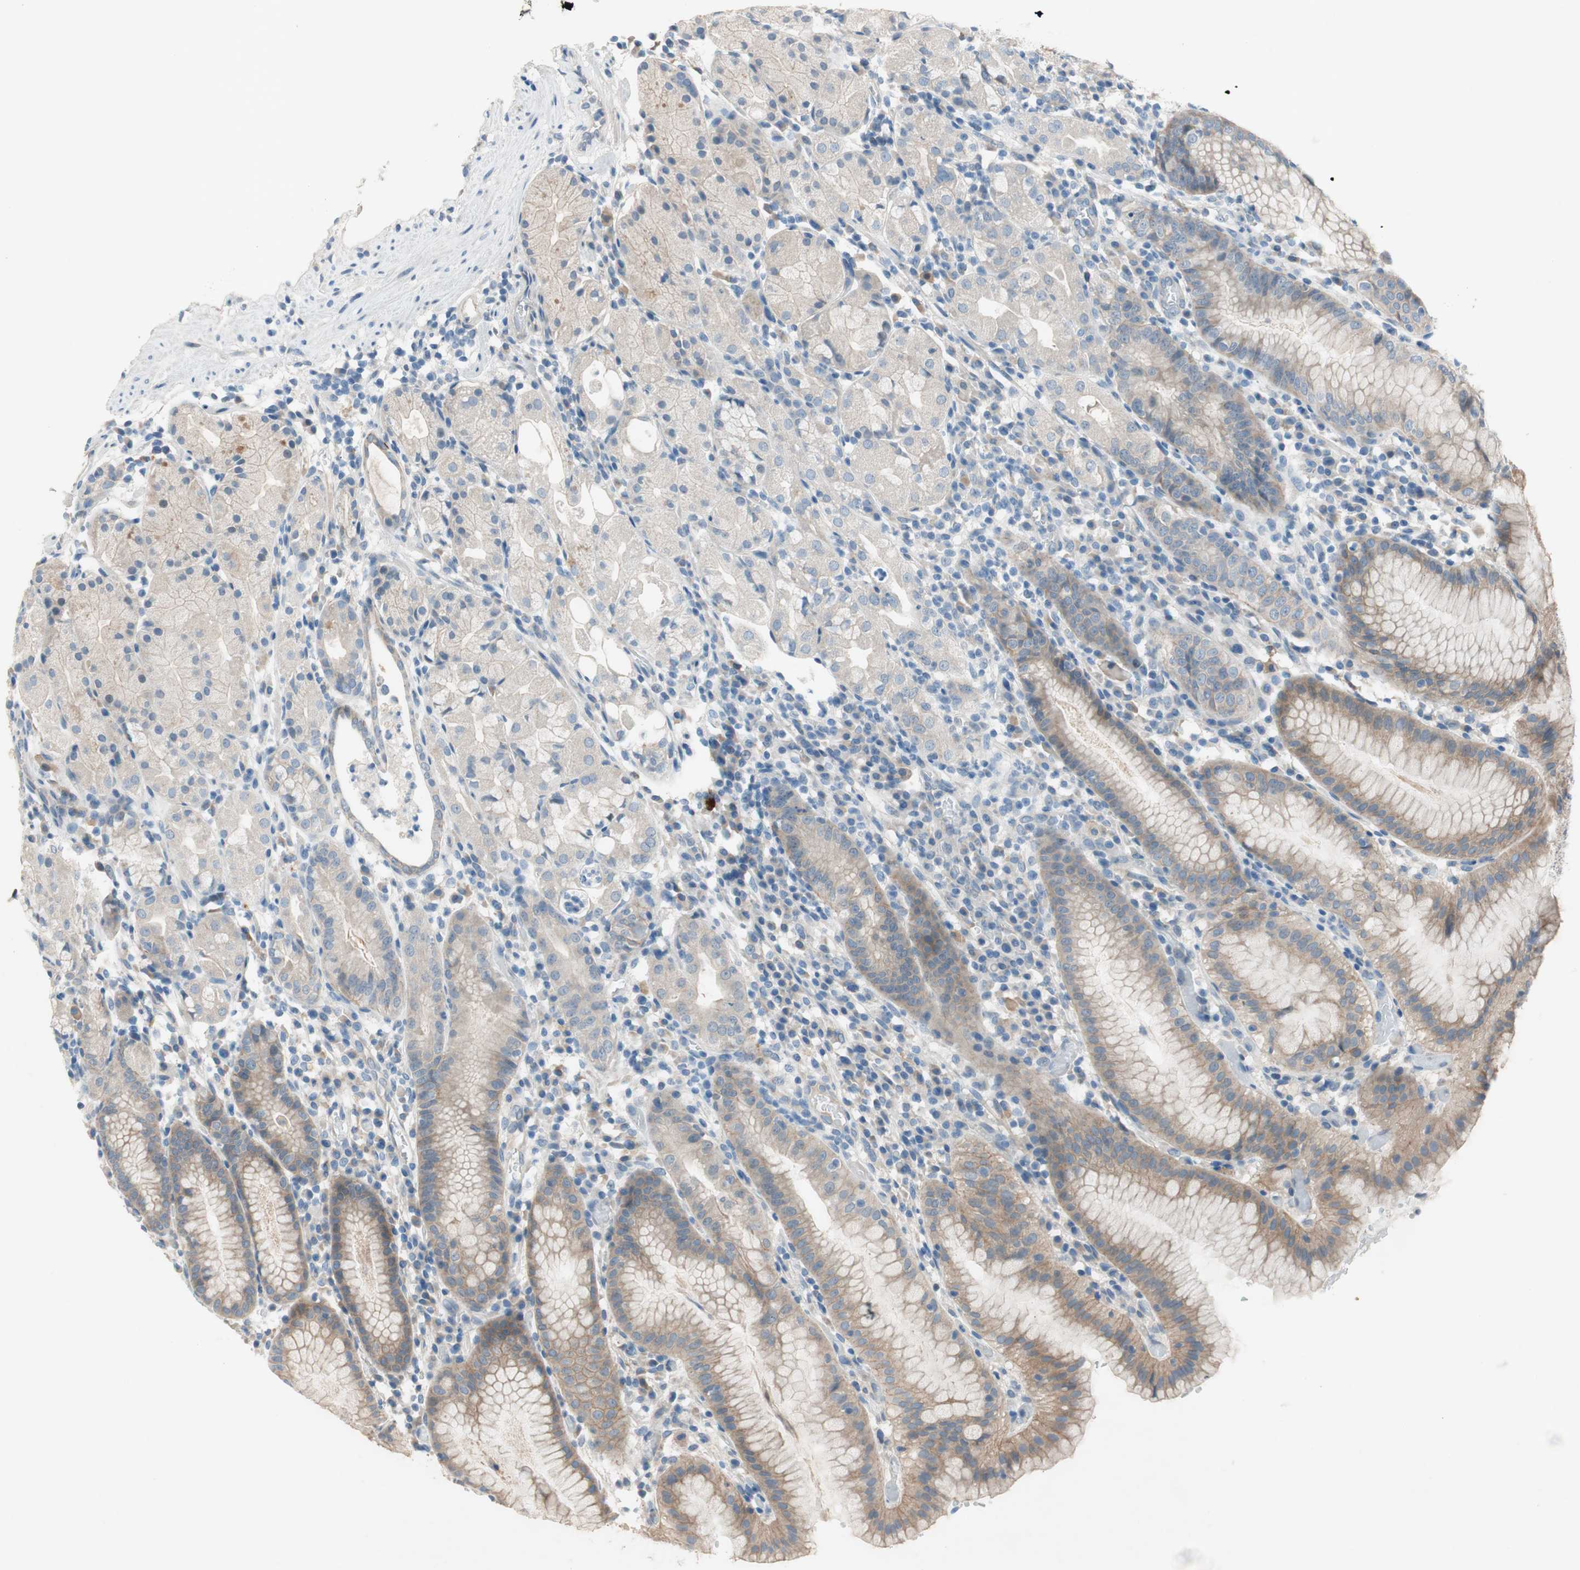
{"staining": {"intensity": "moderate", "quantity": "<25%", "location": "cytoplasmic/membranous"}, "tissue": "stomach", "cell_type": "Glandular cells", "image_type": "normal", "snomed": [{"axis": "morphology", "description": "Normal tissue, NOS"}, {"axis": "topography", "description": "Stomach"}, {"axis": "topography", "description": "Stomach, lower"}], "caption": "Glandular cells show low levels of moderate cytoplasmic/membranous staining in approximately <25% of cells in benign human stomach.", "gene": "PRRG4", "patient": {"sex": "female", "age": 75}}